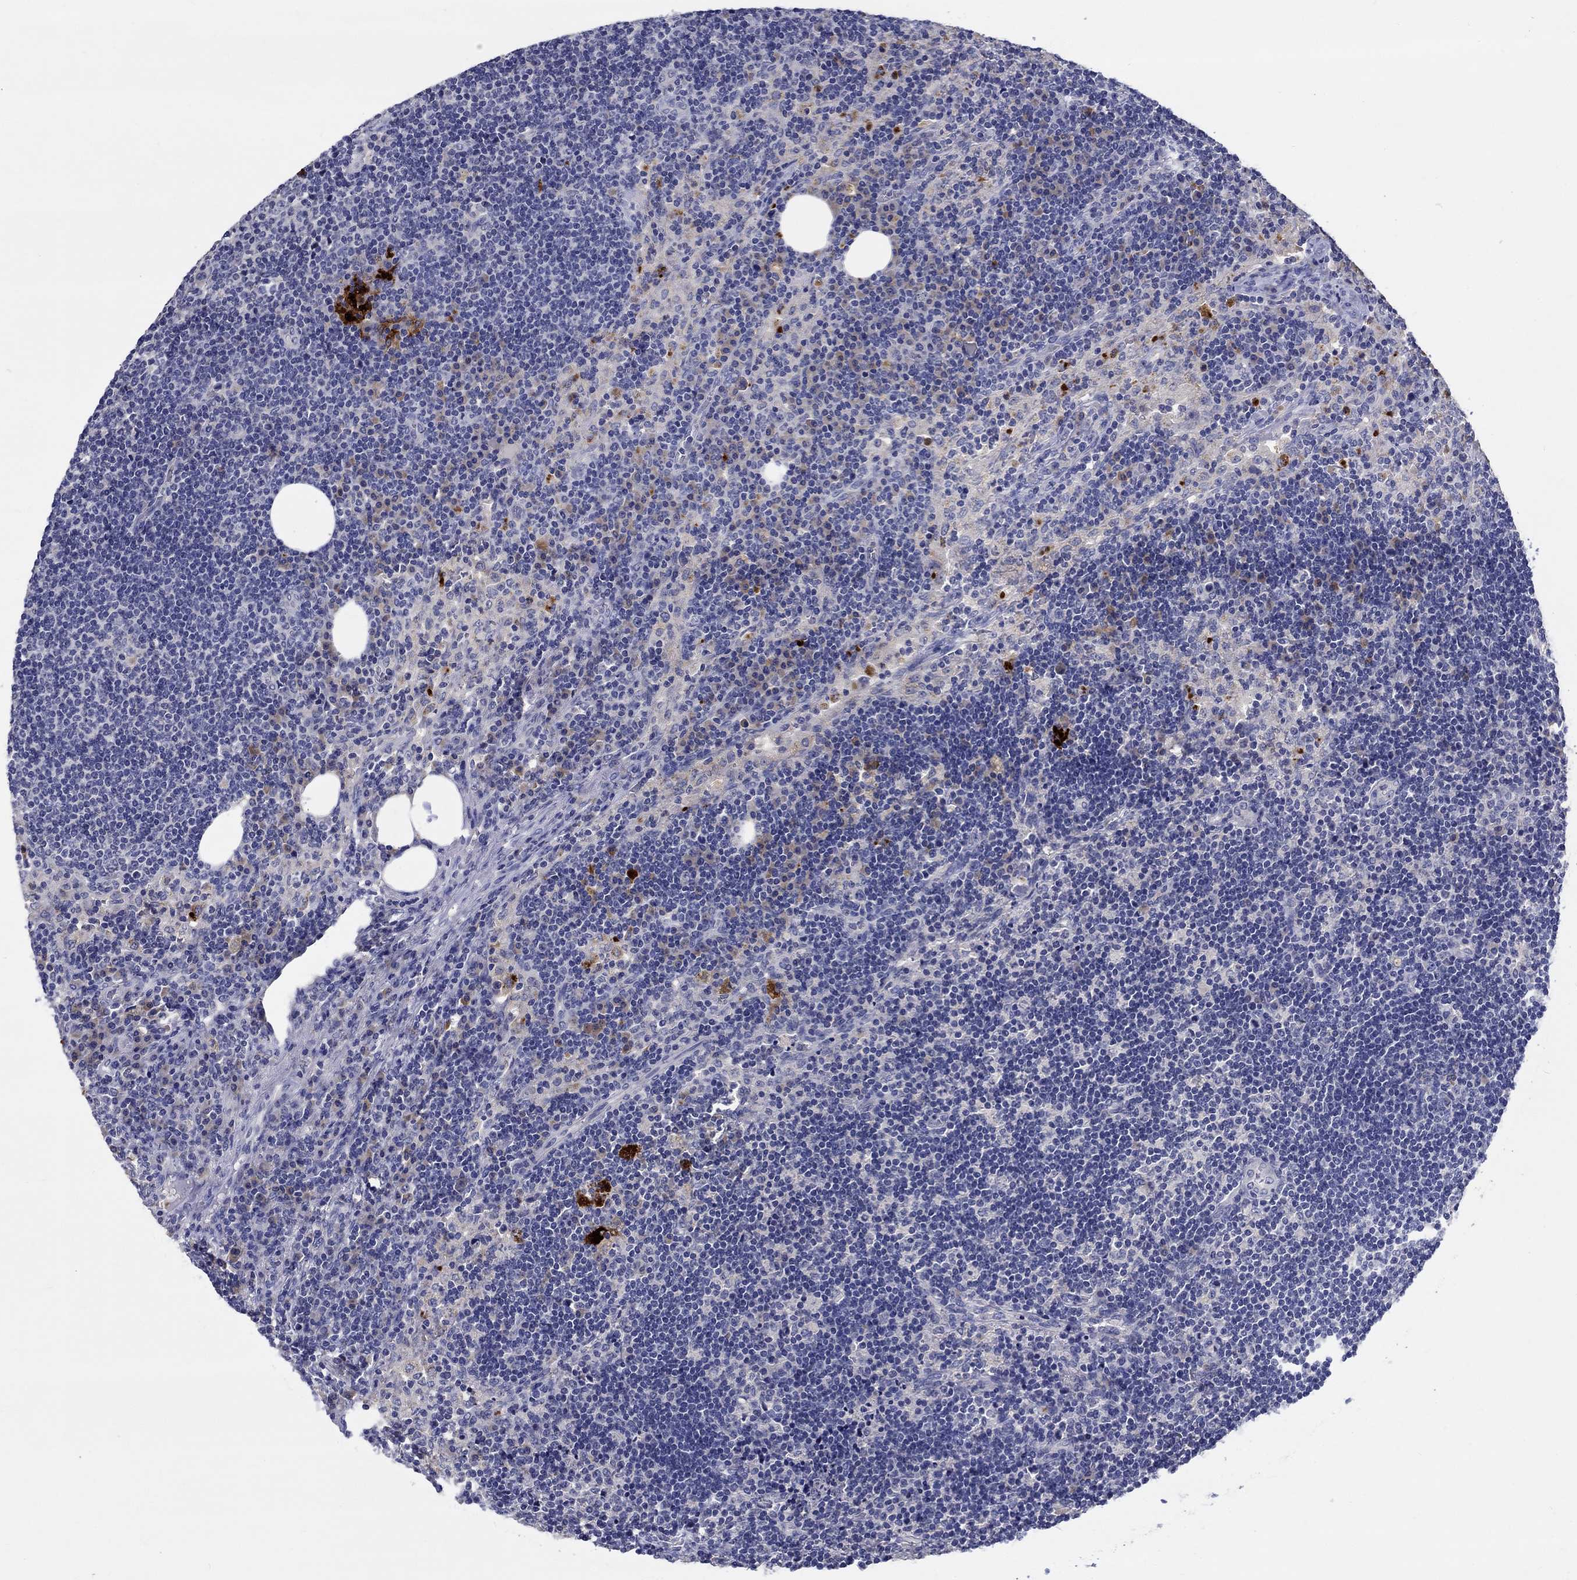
{"staining": {"intensity": "negative", "quantity": "none", "location": "none"}, "tissue": "lymph node", "cell_type": "Germinal center cells", "image_type": "normal", "snomed": [{"axis": "morphology", "description": "Normal tissue, NOS"}, {"axis": "topography", "description": "Lymph node"}], "caption": "IHC histopathology image of benign human lymph node stained for a protein (brown), which shows no positivity in germinal center cells.", "gene": "CHIT1", "patient": {"sex": "male", "age": 63}}